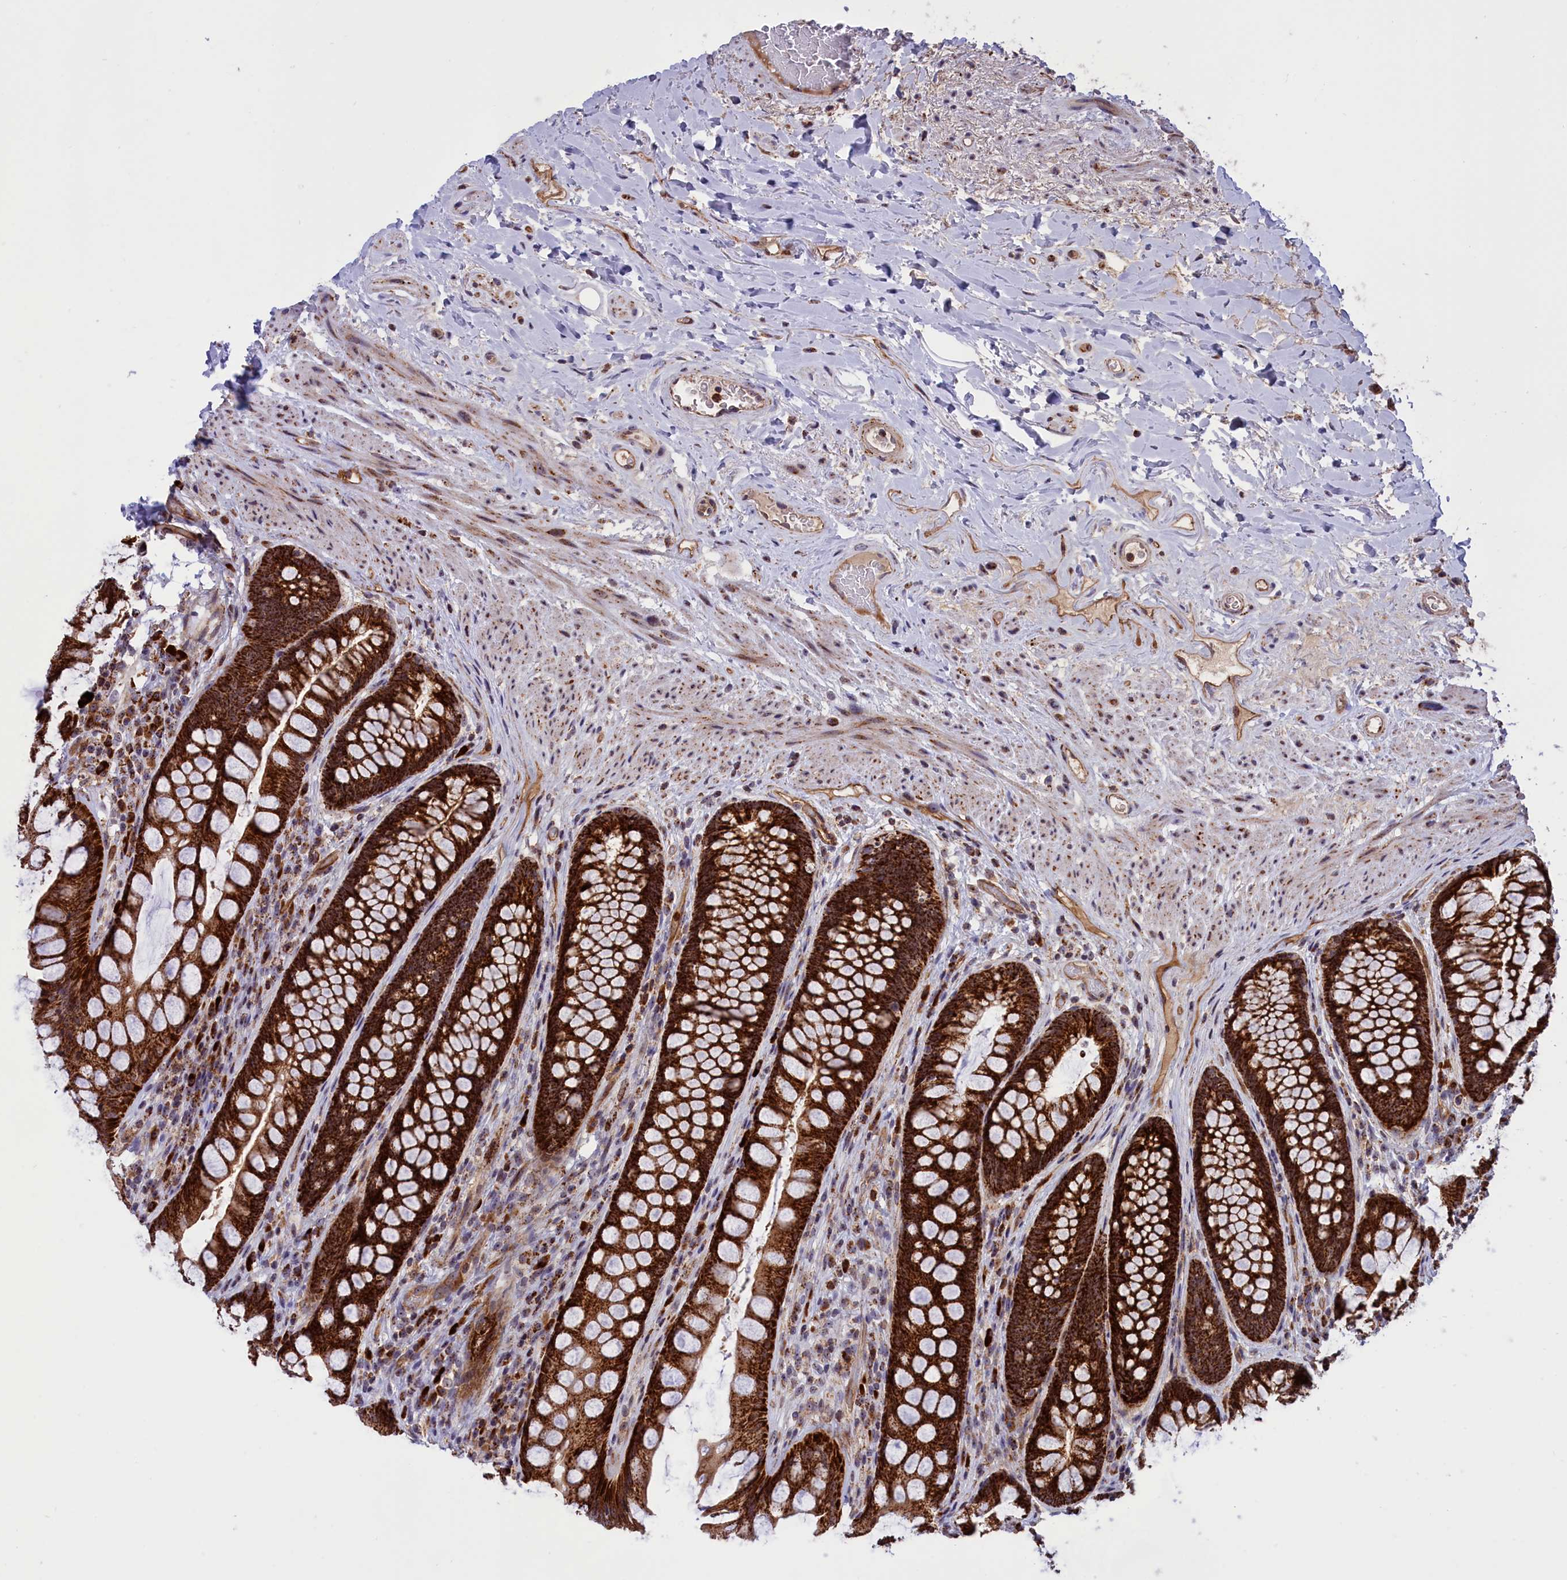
{"staining": {"intensity": "strong", "quantity": ">75%", "location": "cytoplasmic/membranous"}, "tissue": "rectum", "cell_type": "Glandular cells", "image_type": "normal", "snomed": [{"axis": "morphology", "description": "Normal tissue, NOS"}, {"axis": "topography", "description": "Rectum"}], "caption": "A histopathology image of human rectum stained for a protein reveals strong cytoplasmic/membranous brown staining in glandular cells.", "gene": "MPND", "patient": {"sex": "male", "age": 74}}